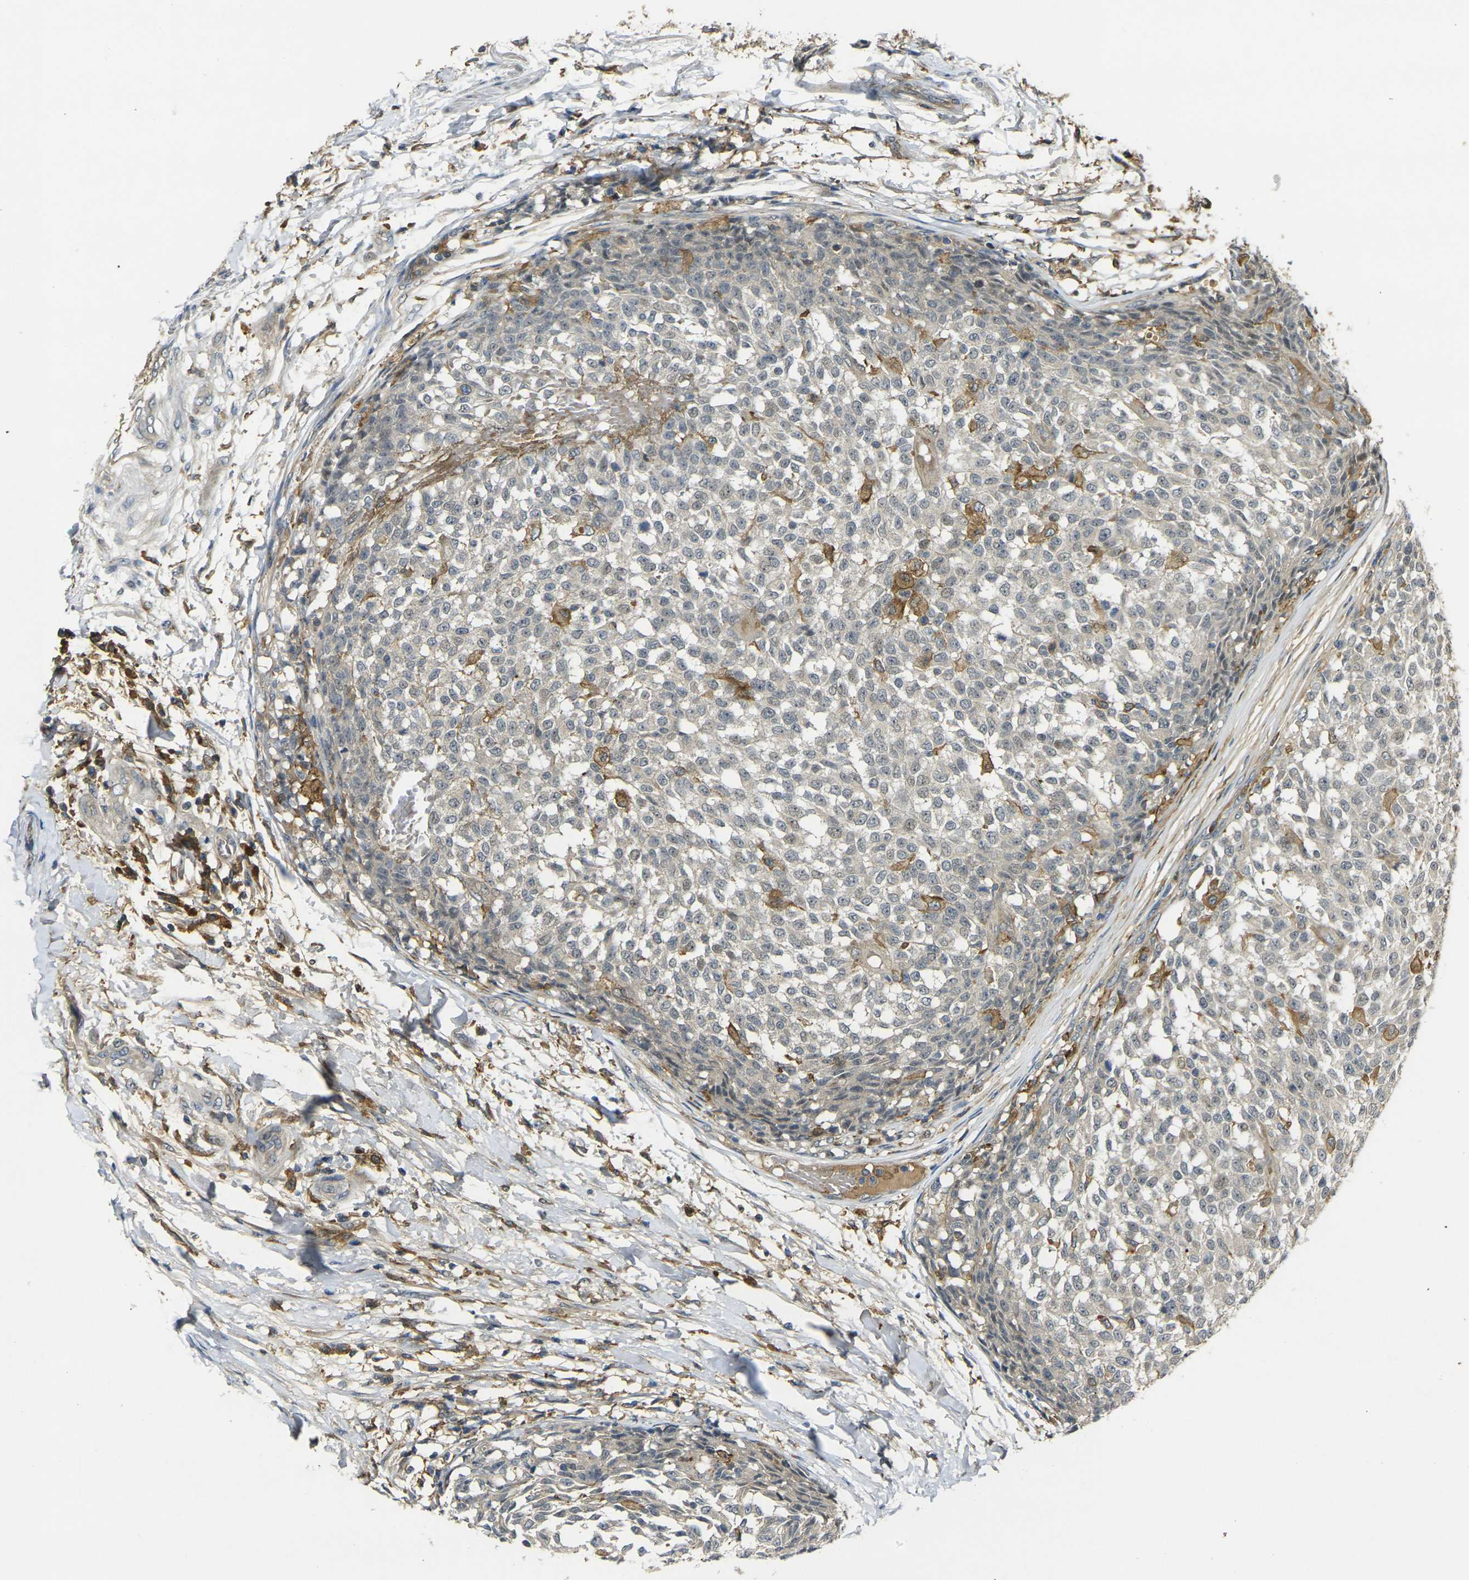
{"staining": {"intensity": "weak", "quantity": "<25%", "location": "cytoplasmic/membranous"}, "tissue": "testis cancer", "cell_type": "Tumor cells", "image_type": "cancer", "snomed": [{"axis": "morphology", "description": "Seminoma, NOS"}, {"axis": "topography", "description": "Testis"}], "caption": "Testis seminoma was stained to show a protein in brown. There is no significant staining in tumor cells.", "gene": "PIGL", "patient": {"sex": "male", "age": 59}}